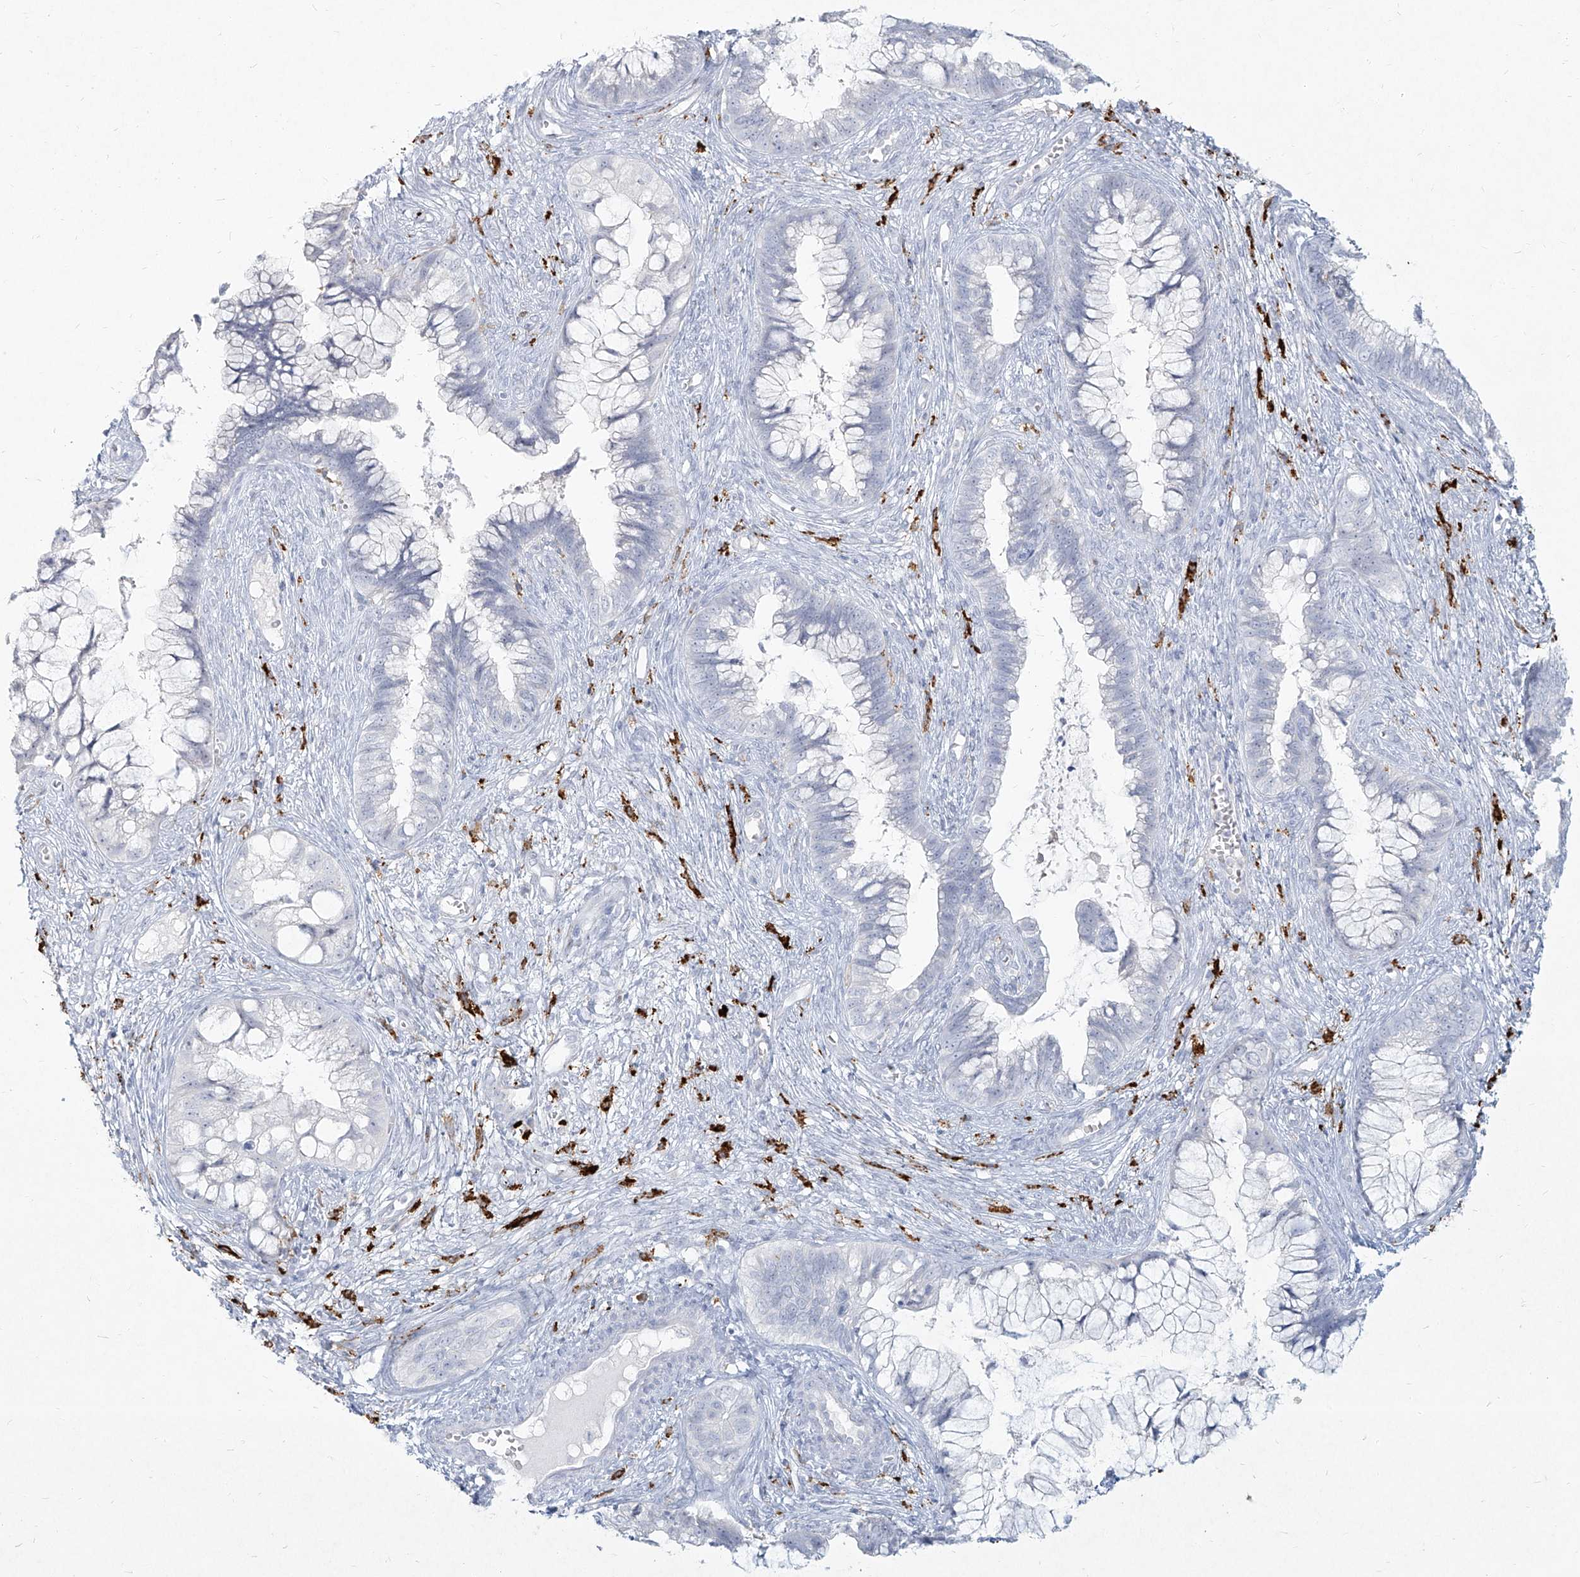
{"staining": {"intensity": "negative", "quantity": "none", "location": "none"}, "tissue": "cervical cancer", "cell_type": "Tumor cells", "image_type": "cancer", "snomed": [{"axis": "morphology", "description": "Adenocarcinoma, NOS"}, {"axis": "topography", "description": "Cervix"}], "caption": "Protein analysis of cervical adenocarcinoma demonstrates no significant expression in tumor cells.", "gene": "CD209", "patient": {"sex": "female", "age": 44}}